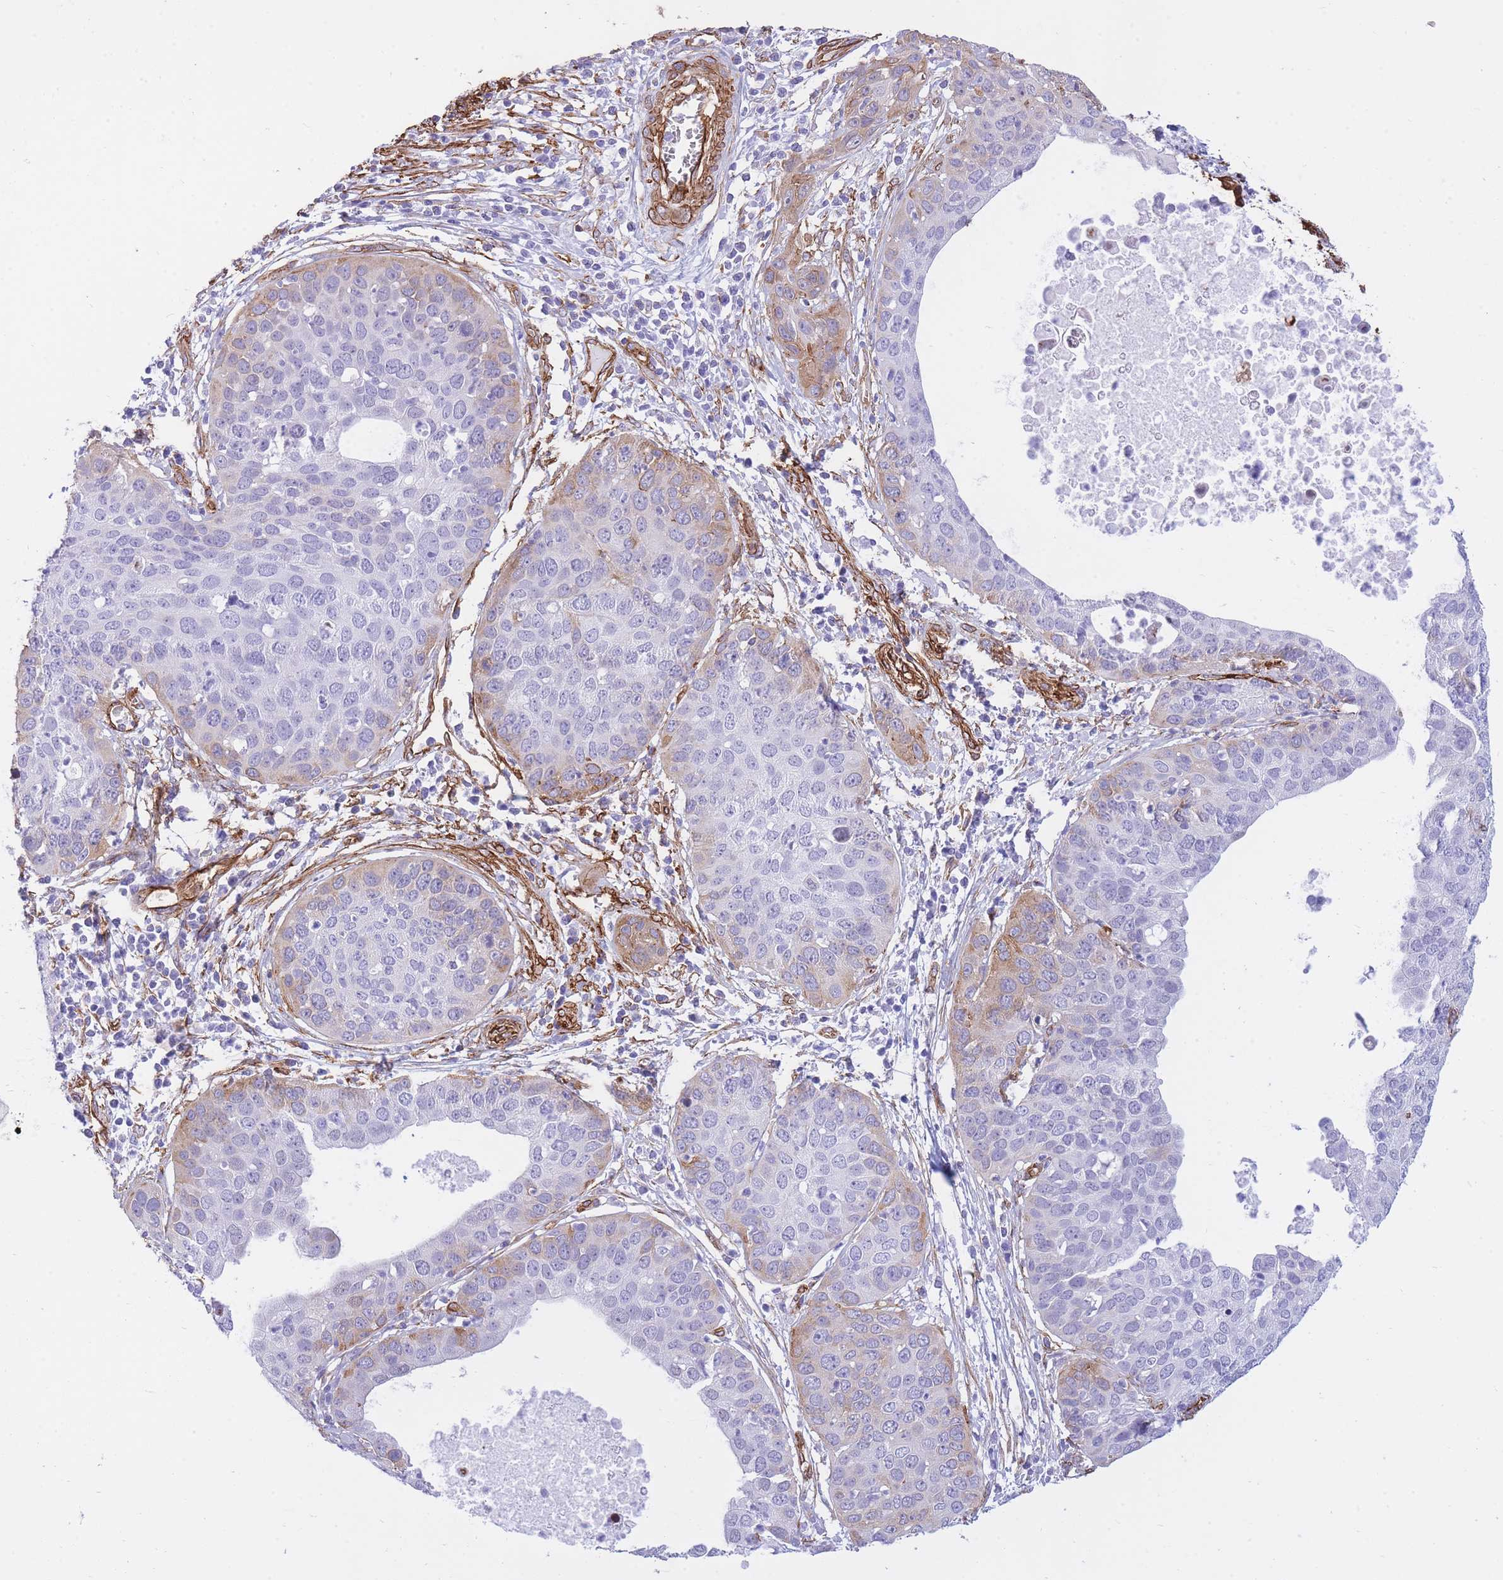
{"staining": {"intensity": "negative", "quantity": "none", "location": "none"}, "tissue": "cervical cancer", "cell_type": "Tumor cells", "image_type": "cancer", "snomed": [{"axis": "morphology", "description": "Squamous cell carcinoma, NOS"}, {"axis": "topography", "description": "Cervix"}], "caption": "Immunohistochemistry of human cervical cancer shows no positivity in tumor cells.", "gene": "CAVIN1", "patient": {"sex": "female", "age": 36}}